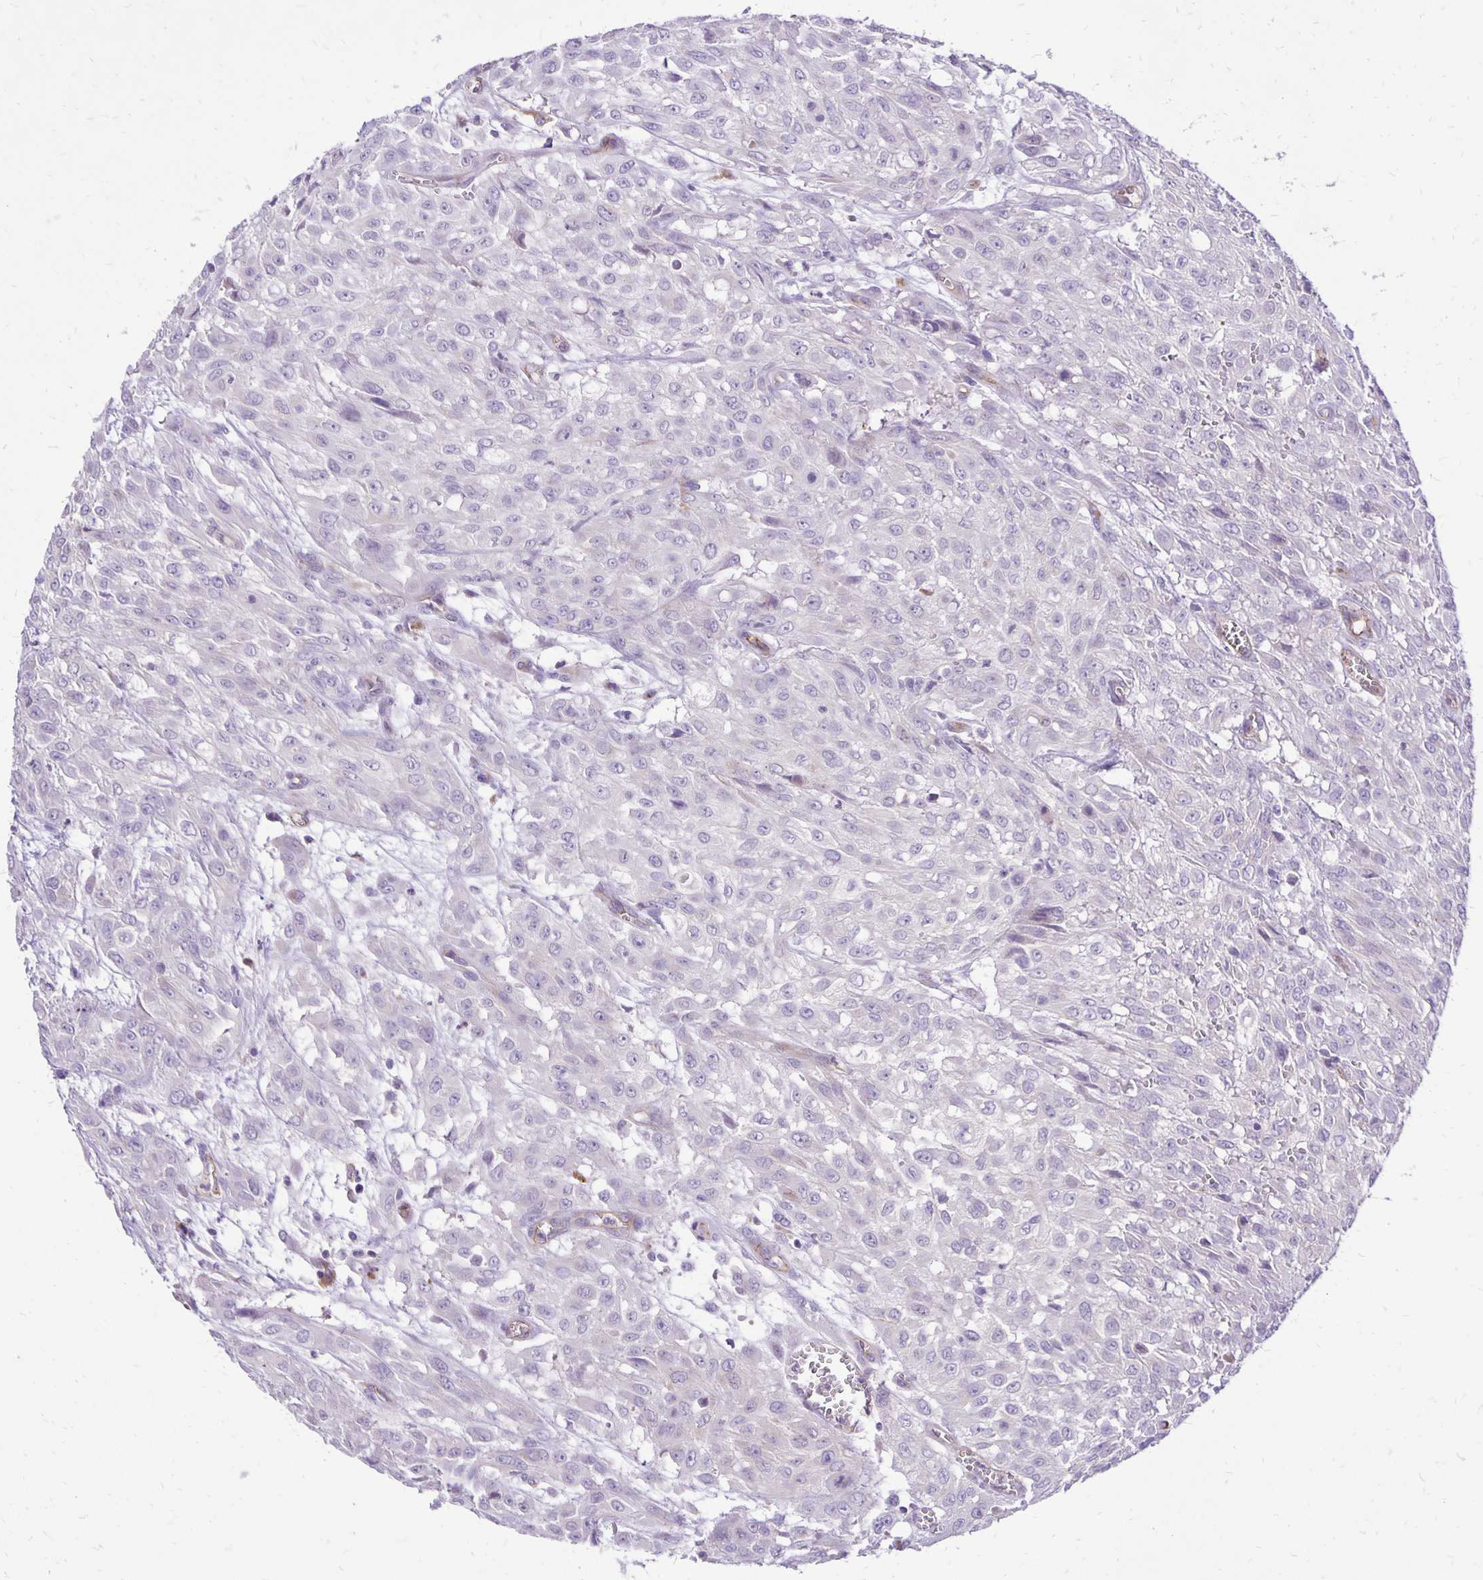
{"staining": {"intensity": "negative", "quantity": "none", "location": "none"}, "tissue": "urothelial cancer", "cell_type": "Tumor cells", "image_type": "cancer", "snomed": [{"axis": "morphology", "description": "Urothelial carcinoma, High grade"}, {"axis": "topography", "description": "Urinary bladder"}], "caption": "This is a micrograph of IHC staining of high-grade urothelial carcinoma, which shows no positivity in tumor cells.", "gene": "EIF5A", "patient": {"sex": "male", "age": 57}}